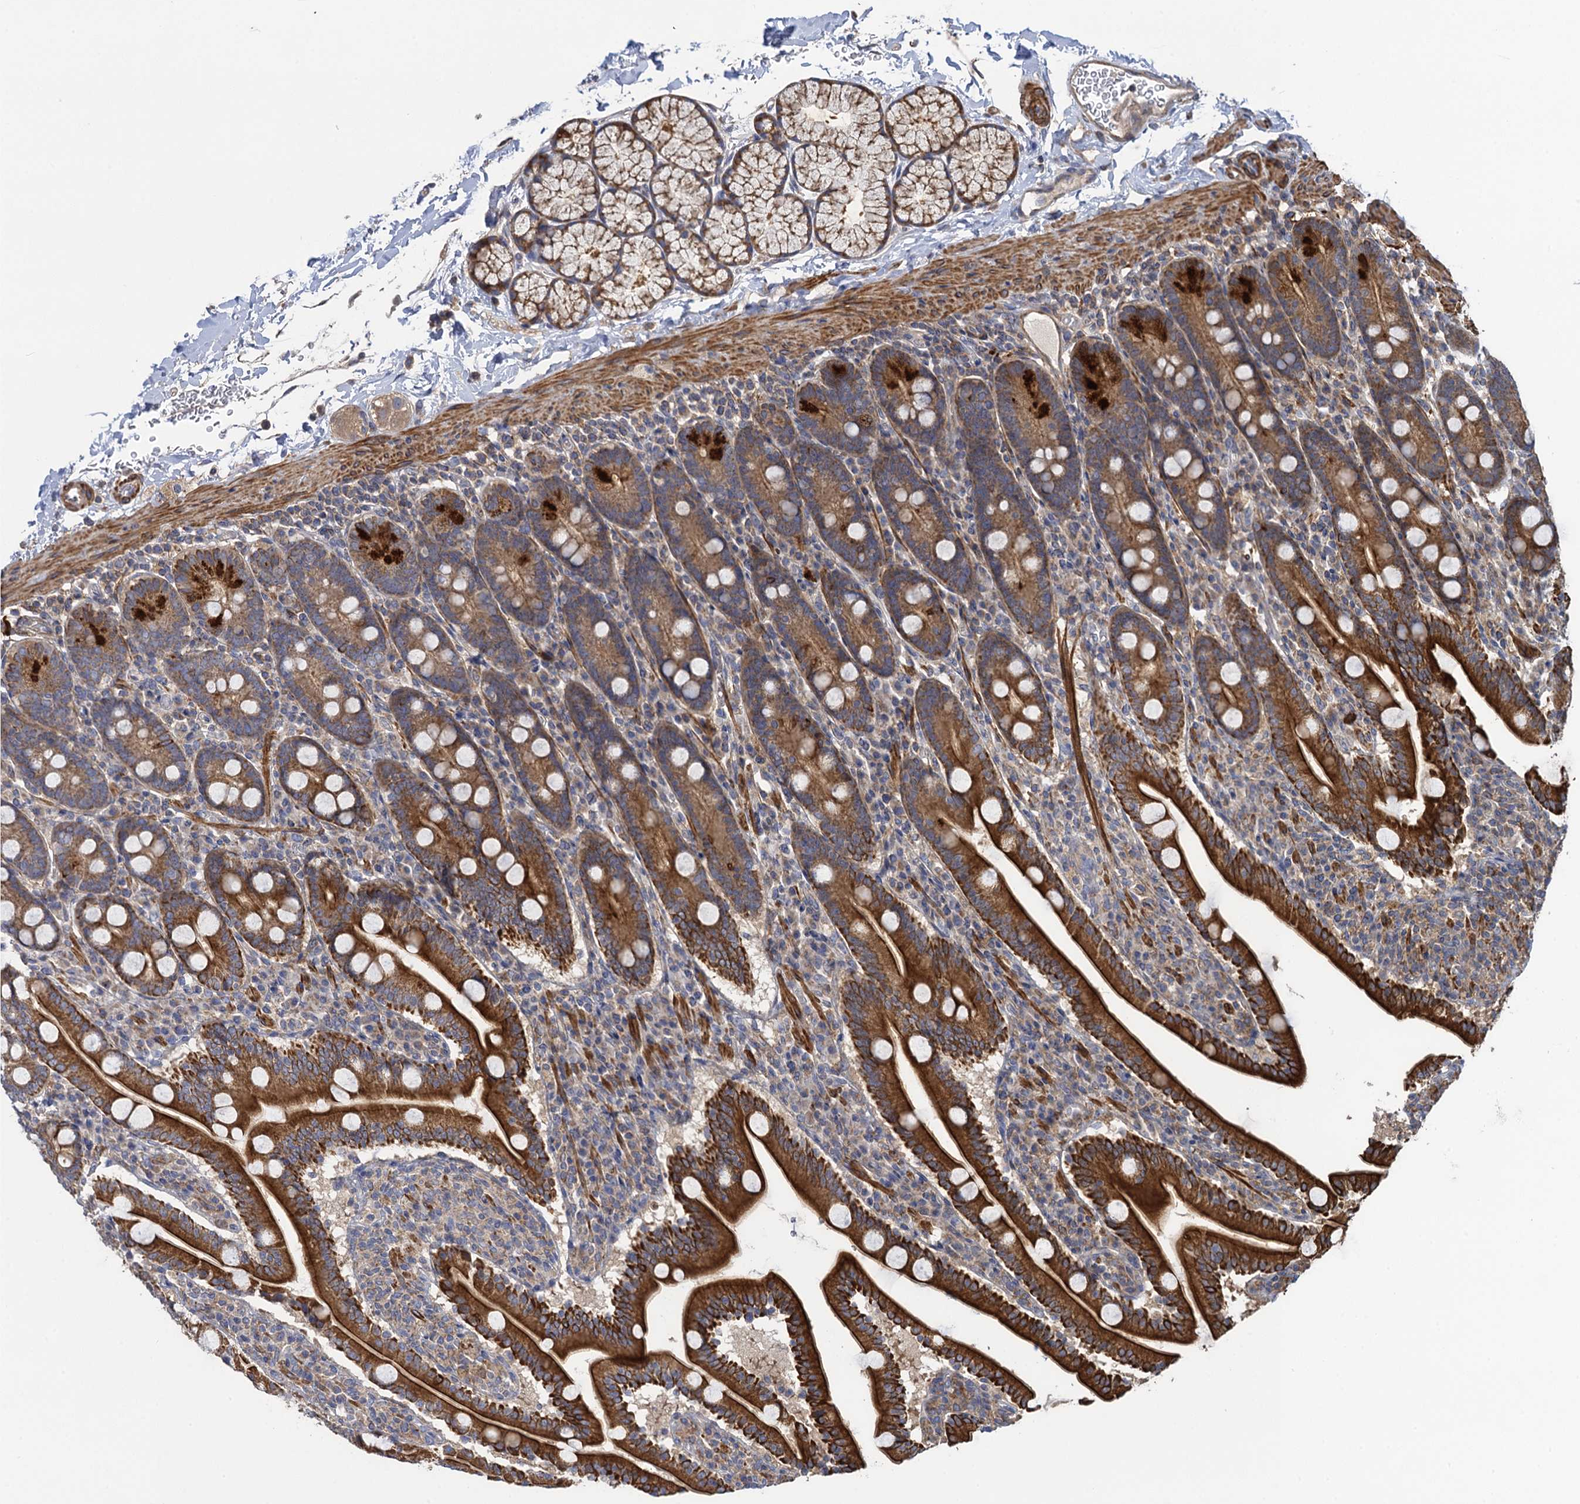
{"staining": {"intensity": "strong", "quantity": ">75%", "location": "cytoplasmic/membranous"}, "tissue": "duodenum", "cell_type": "Glandular cells", "image_type": "normal", "snomed": [{"axis": "morphology", "description": "Normal tissue, NOS"}, {"axis": "topography", "description": "Duodenum"}], "caption": "Unremarkable duodenum displays strong cytoplasmic/membranous staining in about >75% of glandular cells, visualized by immunohistochemistry. The protein is stained brown, and the nuclei are stained in blue (DAB (3,3'-diaminobenzidine) IHC with brightfield microscopy, high magnification).", "gene": "WDR88", "patient": {"sex": "male", "age": 35}}